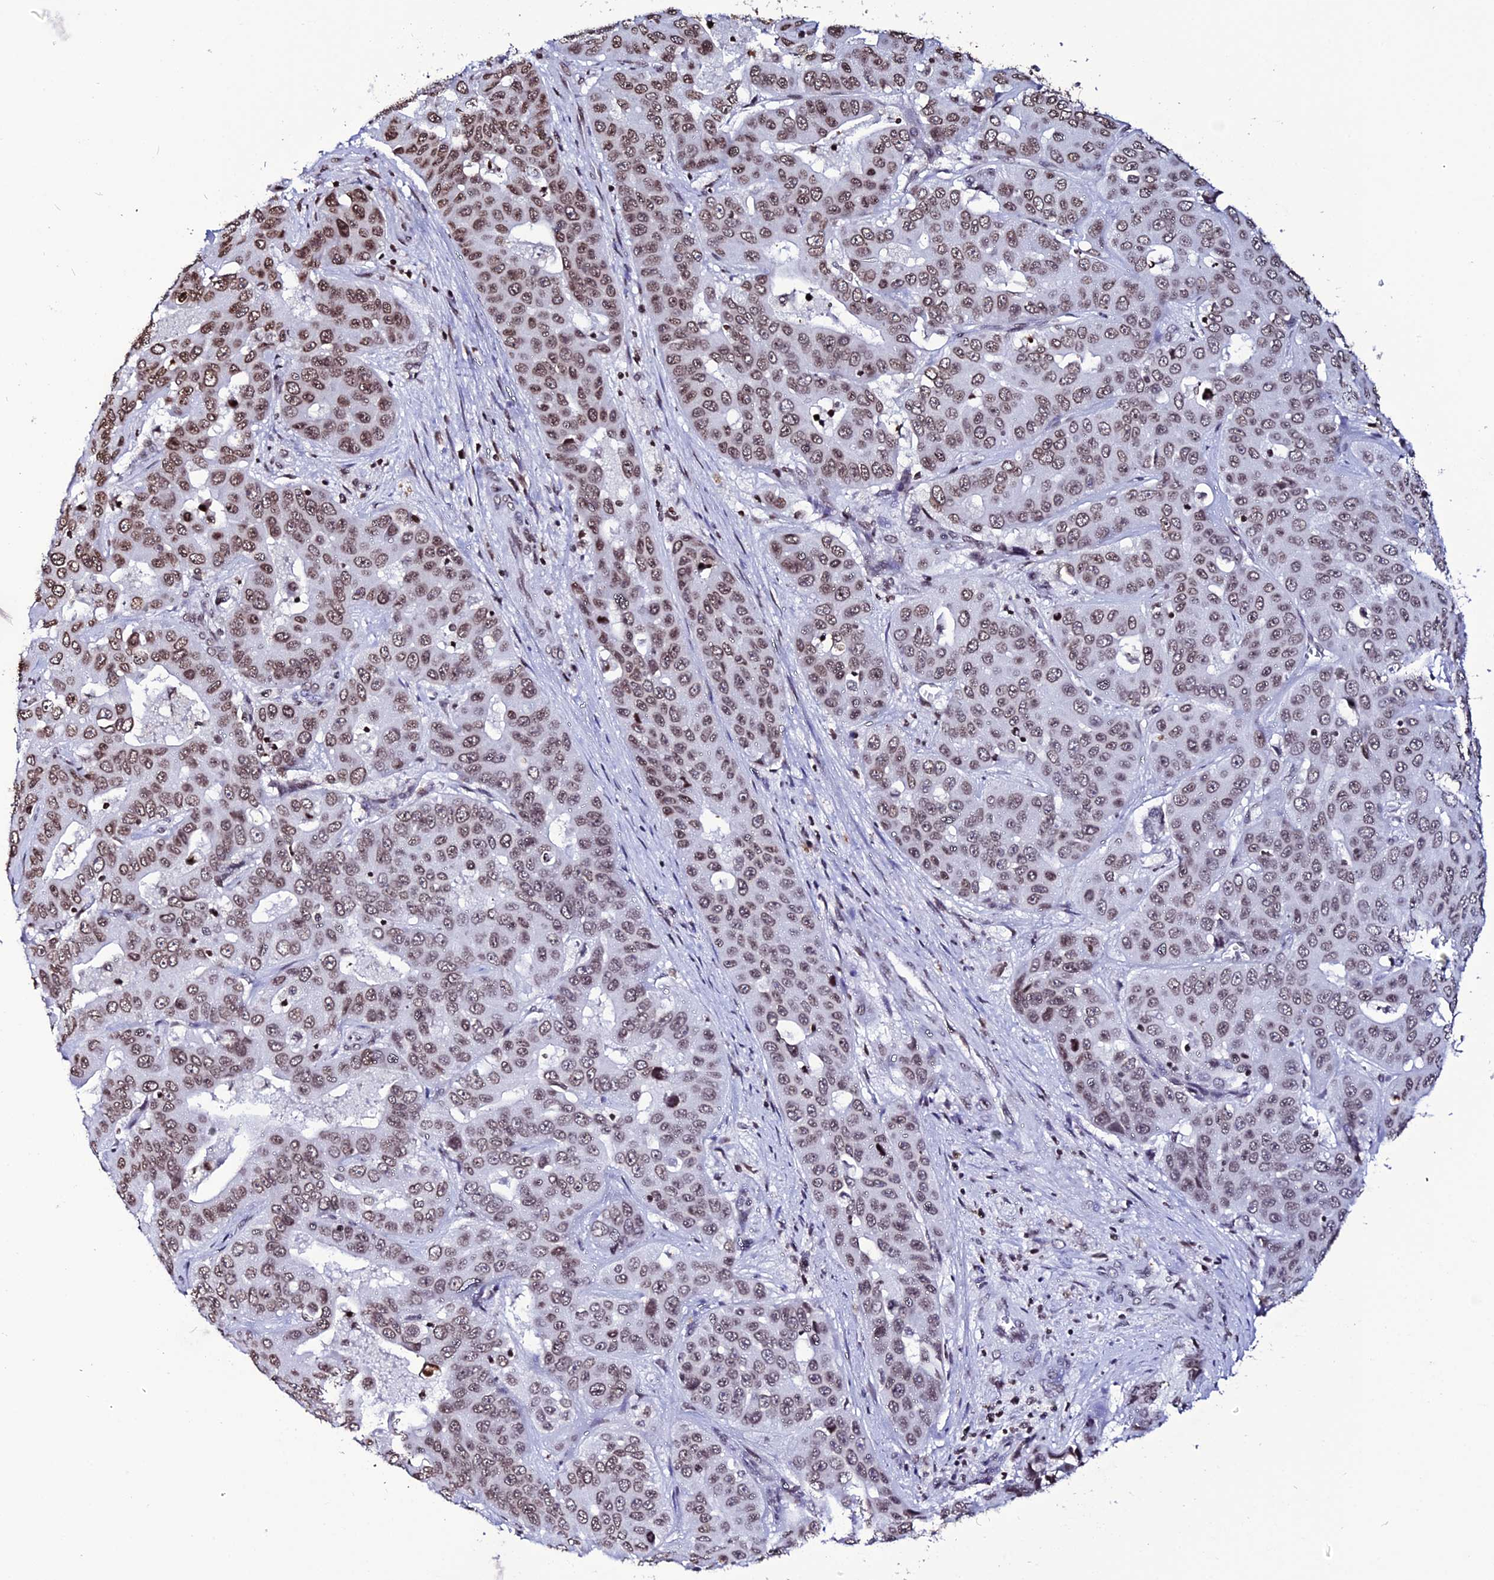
{"staining": {"intensity": "moderate", "quantity": ">75%", "location": "nuclear"}, "tissue": "liver cancer", "cell_type": "Tumor cells", "image_type": "cancer", "snomed": [{"axis": "morphology", "description": "Cholangiocarcinoma"}, {"axis": "topography", "description": "Liver"}], "caption": "This image reveals liver cancer stained with IHC to label a protein in brown. The nuclear of tumor cells show moderate positivity for the protein. Nuclei are counter-stained blue.", "gene": "MACROH2A2", "patient": {"sex": "female", "age": 52}}